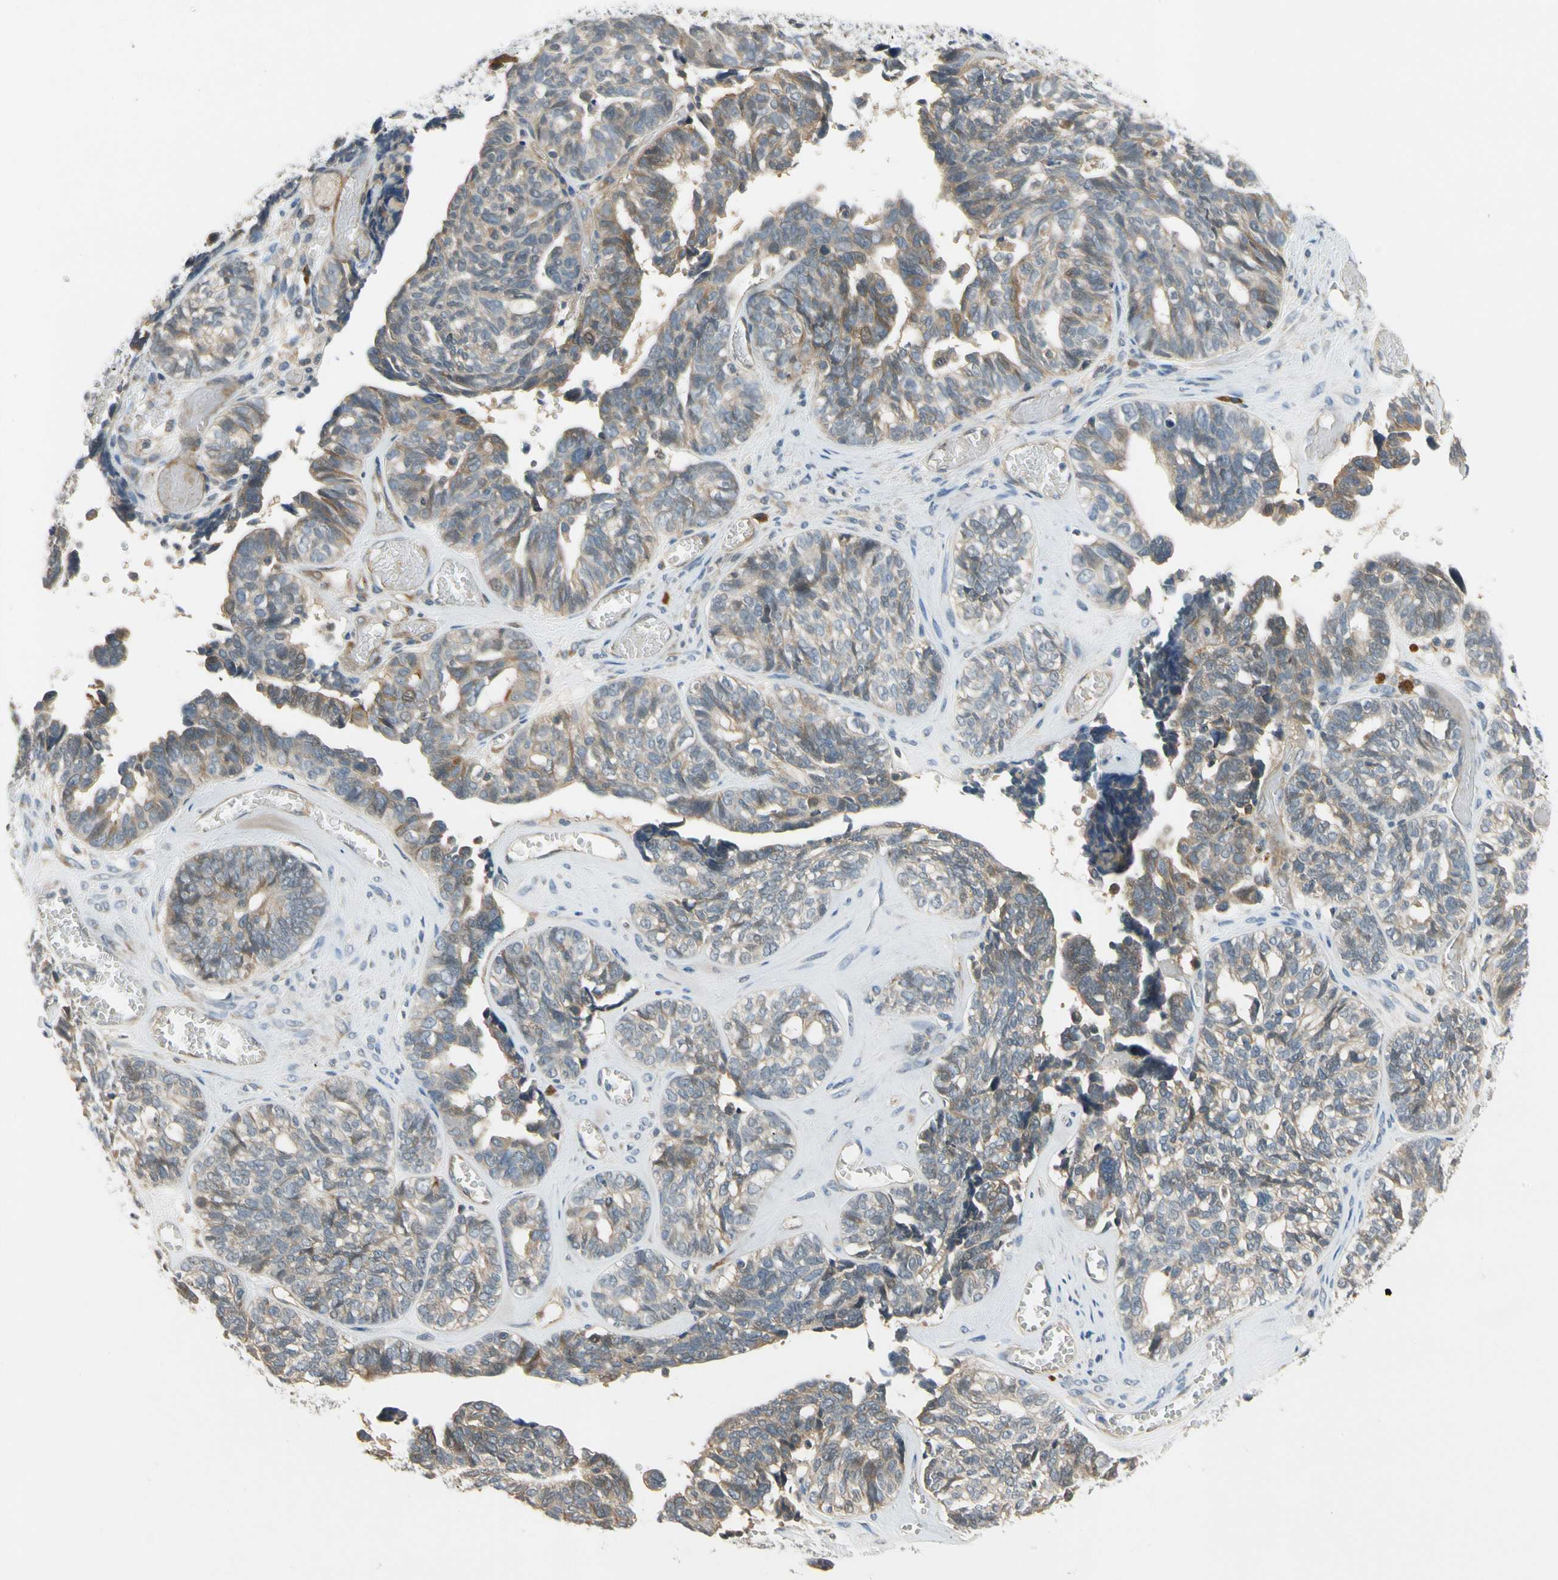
{"staining": {"intensity": "moderate", "quantity": "<25%", "location": "cytoplasmic/membranous"}, "tissue": "ovarian cancer", "cell_type": "Tumor cells", "image_type": "cancer", "snomed": [{"axis": "morphology", "description": "Cystadenocarcinoma, serous, NOS"}, {"axis": "topography", "description": "Ovary"}], "caption": "Moderate cytoplasmic/membranous expression for a protein is identified in about <25% of tumor cells of ovarian serous cystadenocarcinoma using immunohistochemistry.", "gene": "MST1R", "patient": {"sex": "female", "age": 79}}